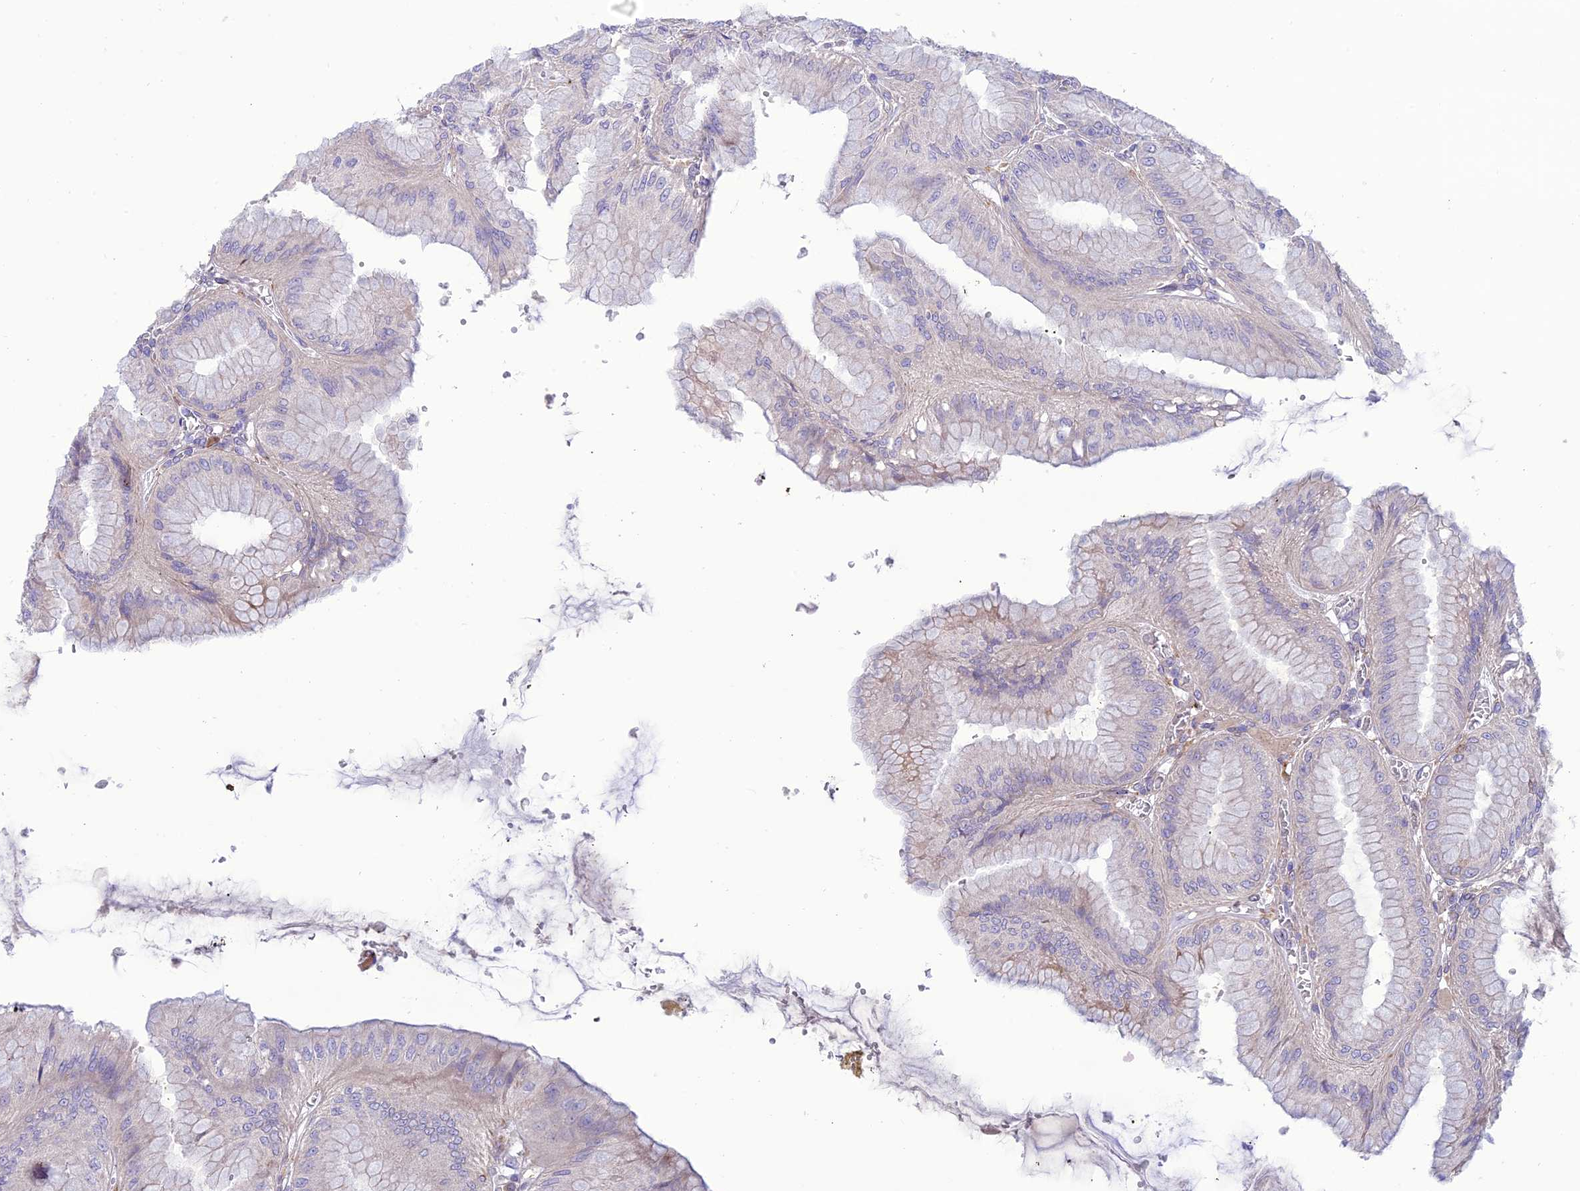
{"staining": {"intensity": "strong", "quantity": "25%-75%", "location": "cytoplasmic/membranous"}, "tissue": "stomach", "cell_type": "Glandular cells", "image_type": "normal", "snomed": [{"axis": "morphology", "description": "Normal tissue, NOS"}, {"axis": "topography", "description": "Stomach, lower"}], "caption": "IHC histopathology image of benign stomach: stomach stained using immunohistochemistry shows high levels of strong protein expression localized specifically in the cytoplasmic/membranous of glandular cells, appearing as a cytoplasmic/membranous brown color.", "gene": "JMY", "patient": {"sex": "male", "age": 71}}